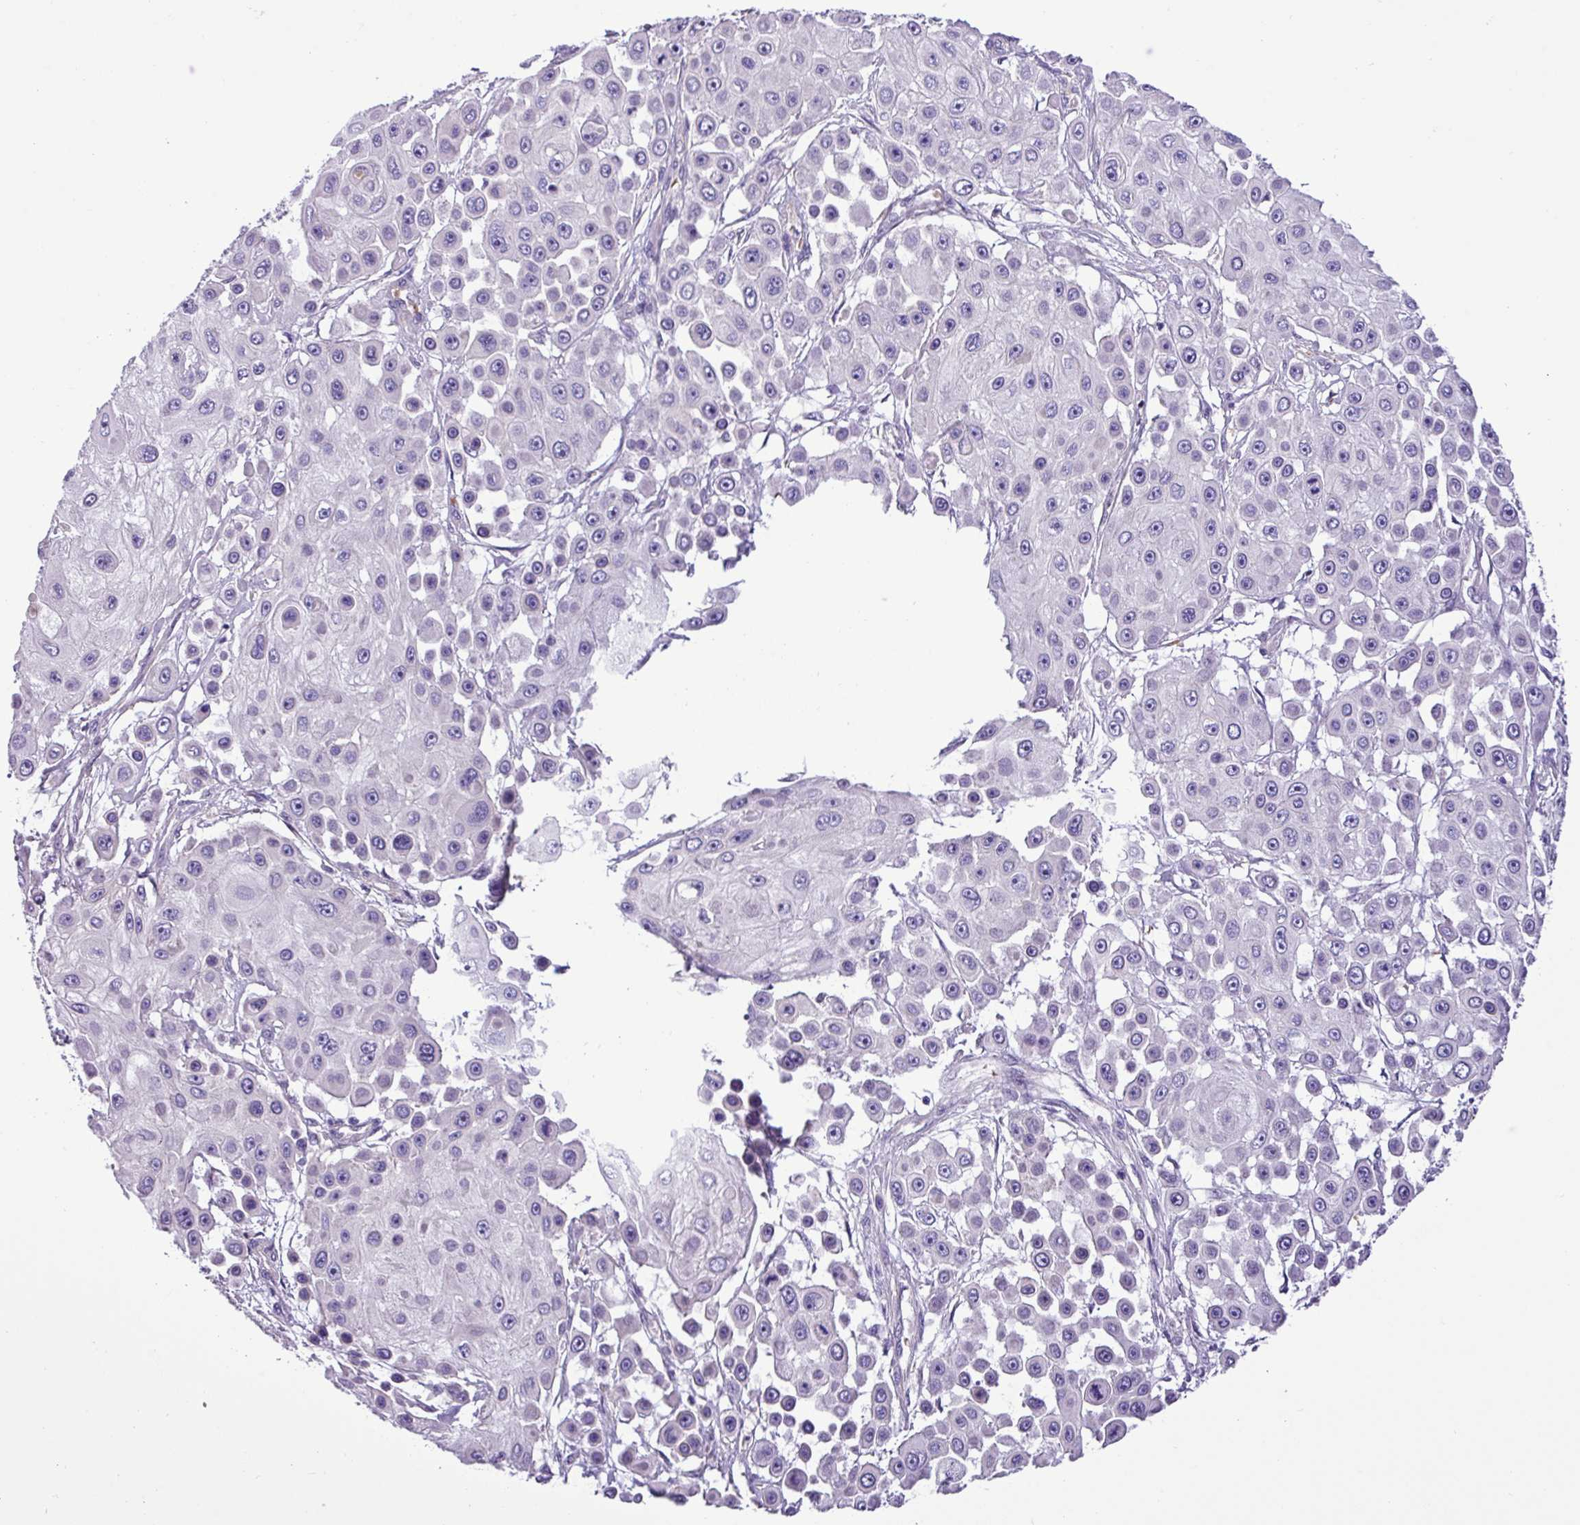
{"staining": {"intensity": "negative", "quantity": "none", "location": "none"}, "tissue": "skin cancer", "cell_type": "Tumor cells", "image_type": "cancer", "snomed": [{"axis": "morphology", "description": "Squamous cell carcinoma, NOS"}, {"axis": "topography", "description": "Skin"}], "caption": "High magnification brightfield microscopy of skin cancer (squamous cell carcinoma) stained with DAB (3,3'-diaminobenzidine) (brown) and counterstained with hematoxylin (blue): tumor cells show no significant positivity.", "gene": "C11orf91", "patient": {"sex": "male", "age": 67}}